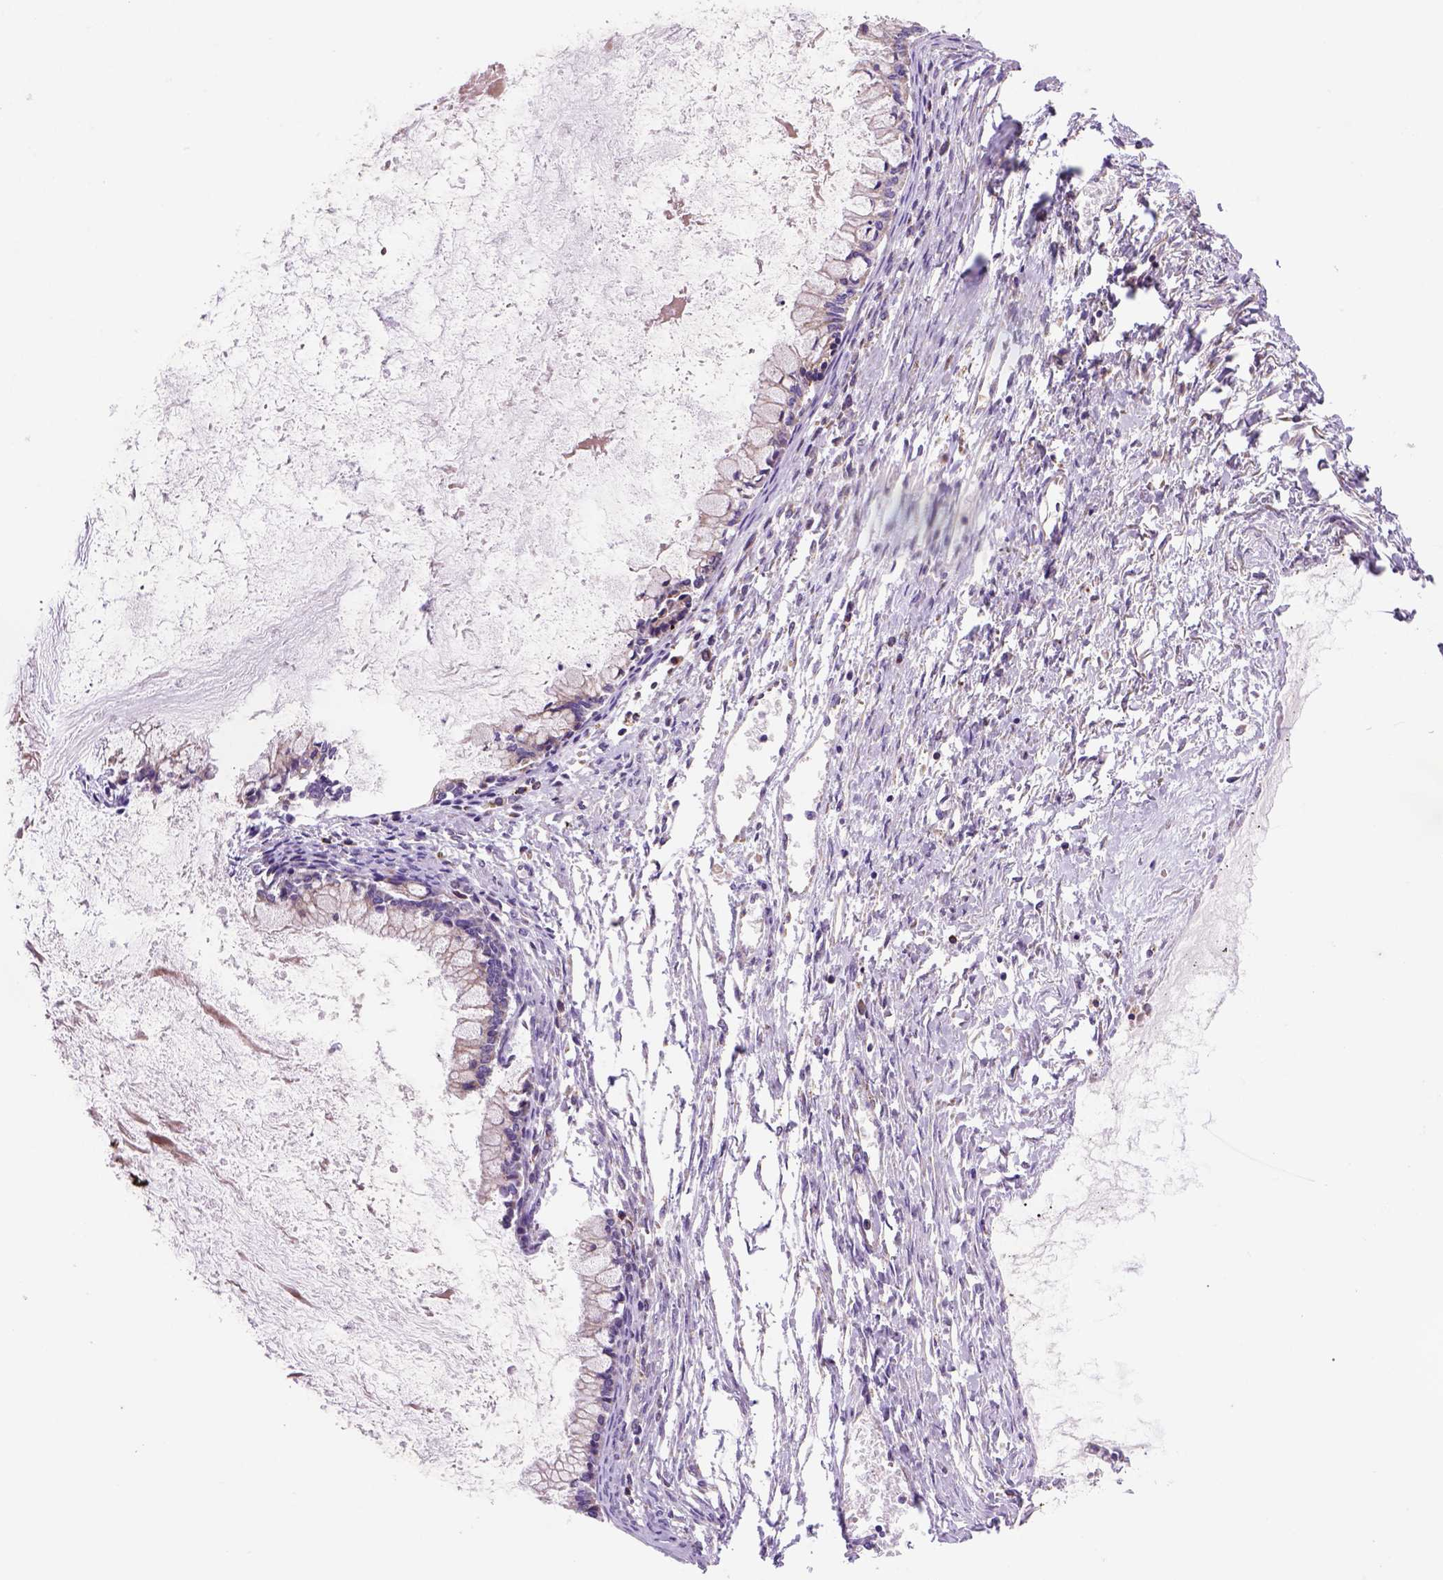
{"staining": {"intensity": "negative", "quantity": "none", "location": "none"}, "tissue": "ovarian cancer", "cell_type": "Tumor cells", "image_type": "cancer", "snomed": [{"axis": "morphology", "description": "Cystadenocarcinoma, mucinous, NOS"}, {"axis": "topography", "description": "Ovary"}], "caption": "Photomicrograph shows no significant protein positivity in tumor cells of mucinous cystadenocarcinoma (ovarian). (DAB immunohistochemistry visualized using brightfield microscopy, high magnification).", "gene": "FZD7", "patient": {"sex": "female", "age": 67}}